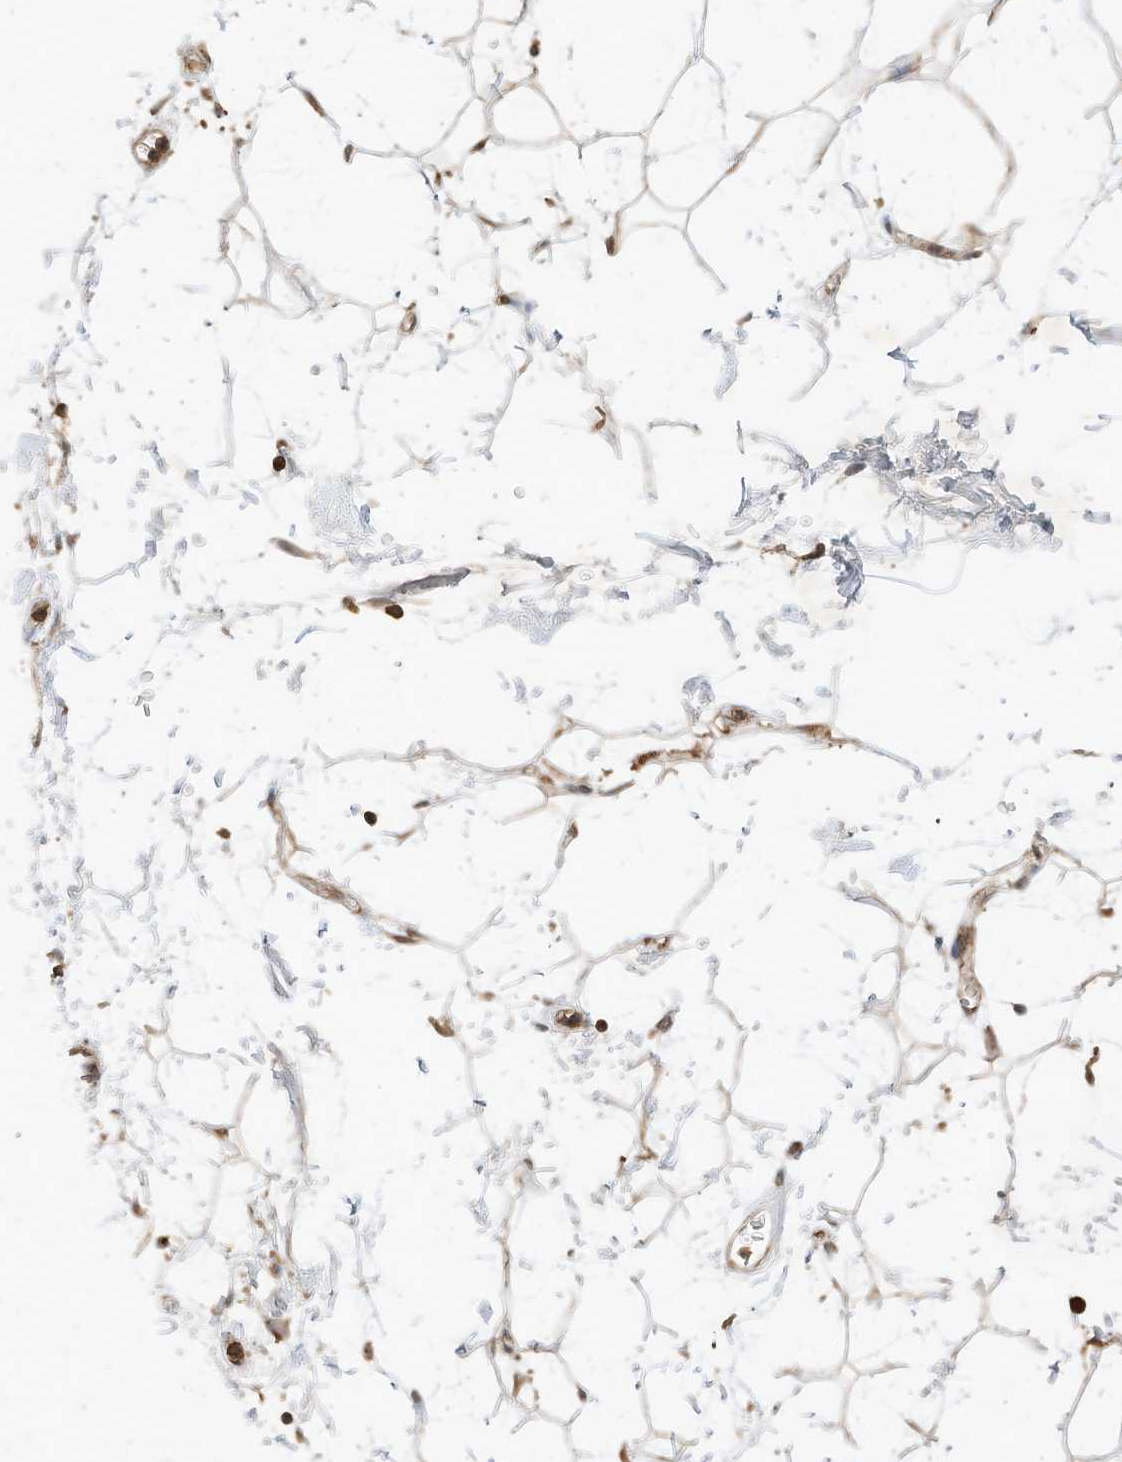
{"staining": {"intensity": "moderate", "quantity": "25%-75%", "location": "cytoplasmic/membranous"}, "tissue": "adipose tissue", "cell_type": "Adipocytes", "image_type": "normal", "snomed": [{"axis": "morphology", "description": "Normal tissue, NOS"}, {"axis": "topography", "description": "Soft tissue"}], "caption": "Adipocytes reveal moderate cytoplasmic/membranous staining in approximately 25%-75% of cells in benign adipose tissue. (IHC, brightfield microscopy, high magnification).", "gene": "CPAMD8", "patient": {"sex": "male", "age": 72}}